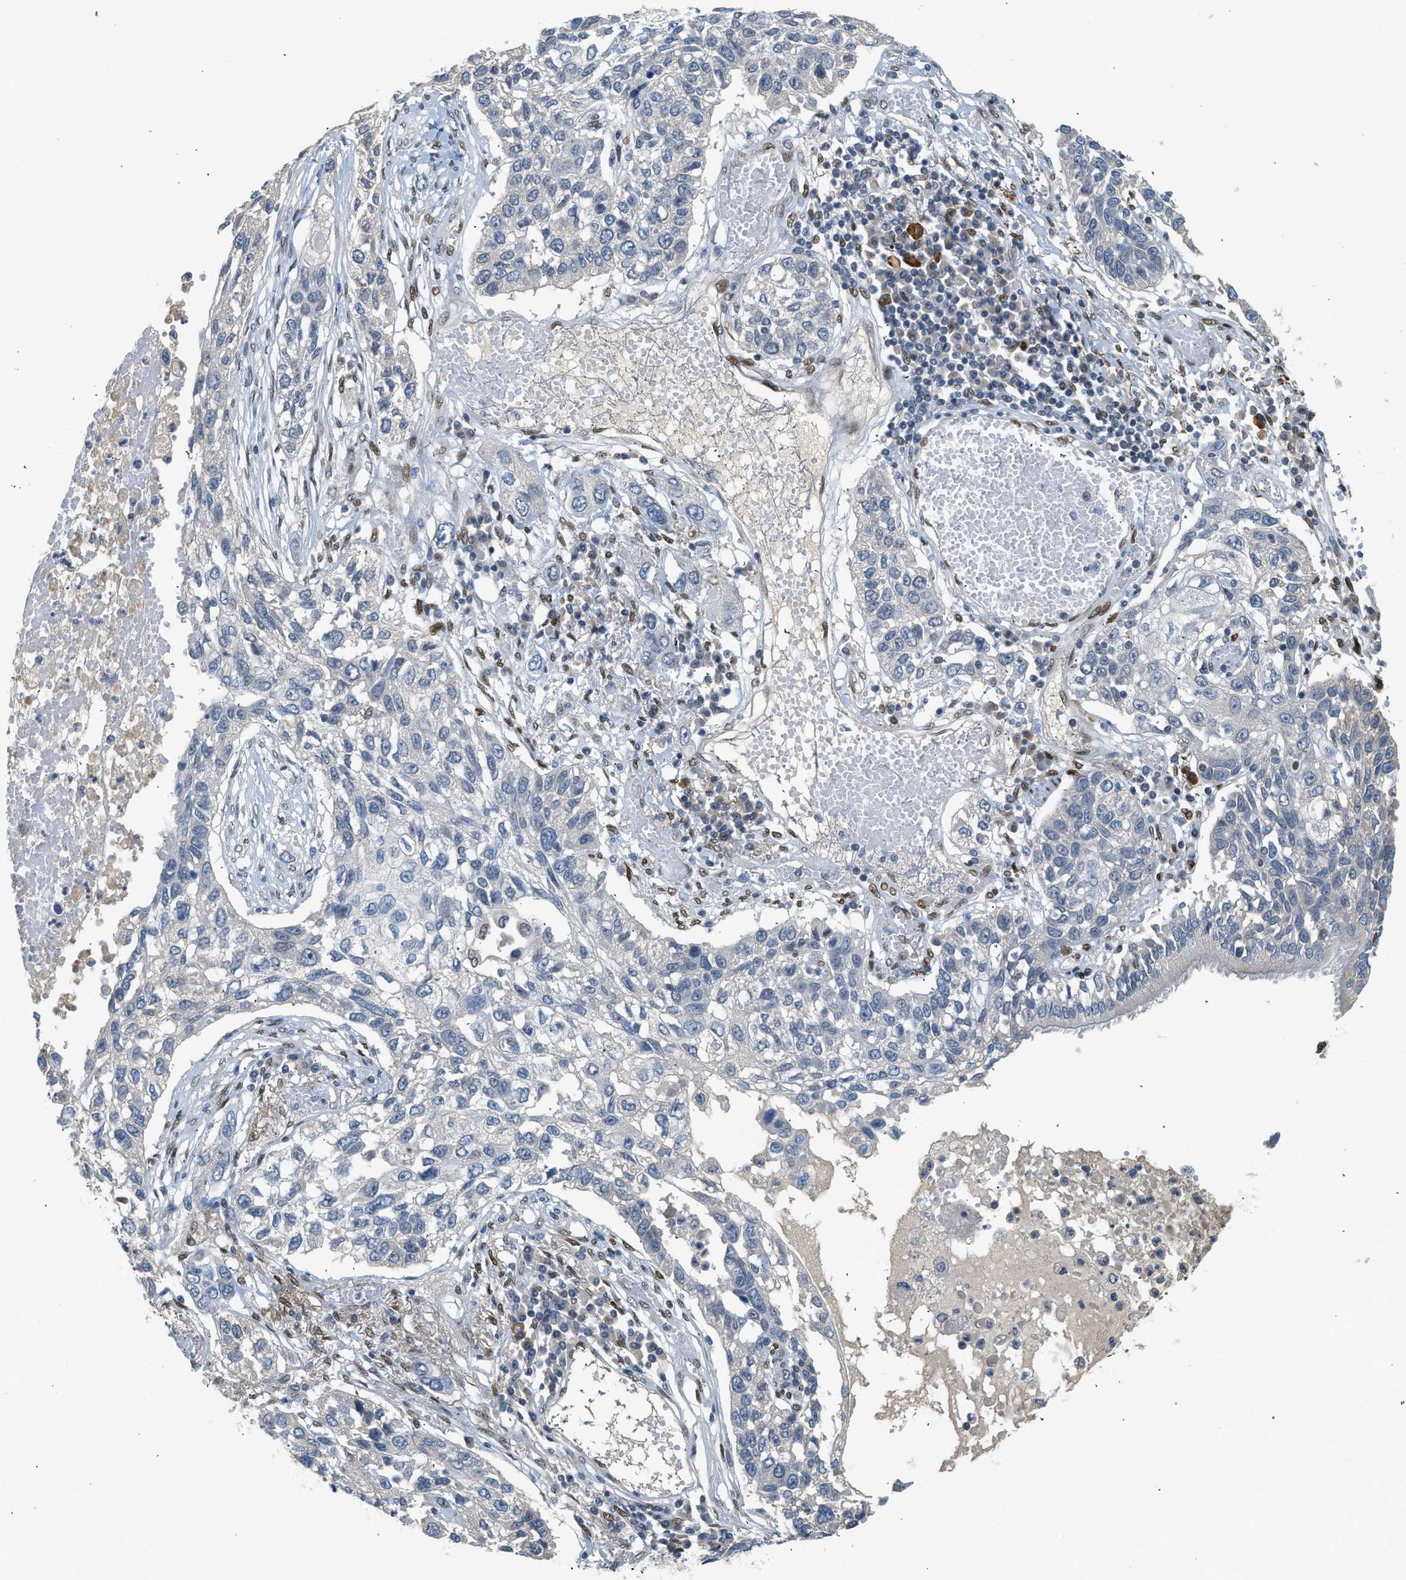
{"staining": {"intensity": "negative", "quantity": "none", "location": "none"}, "tissue": "lung cancer", "cell_type": "Tumor cells", "image_type": "cancer", "snomed": [{"axis": "morphology", "description": "Squamous cell carcinoma, NOS"}, {"axis": "topography", "description": "Lung"}], "caption": "DAB immunohistochemical staining of lung squamous cell carcinoma displays no significant expression in tumor cells. (DAB immunohistochemistry, high magnification).", "gene": "ZBTB20", "patient": {"sex": "male", "age": 71}}